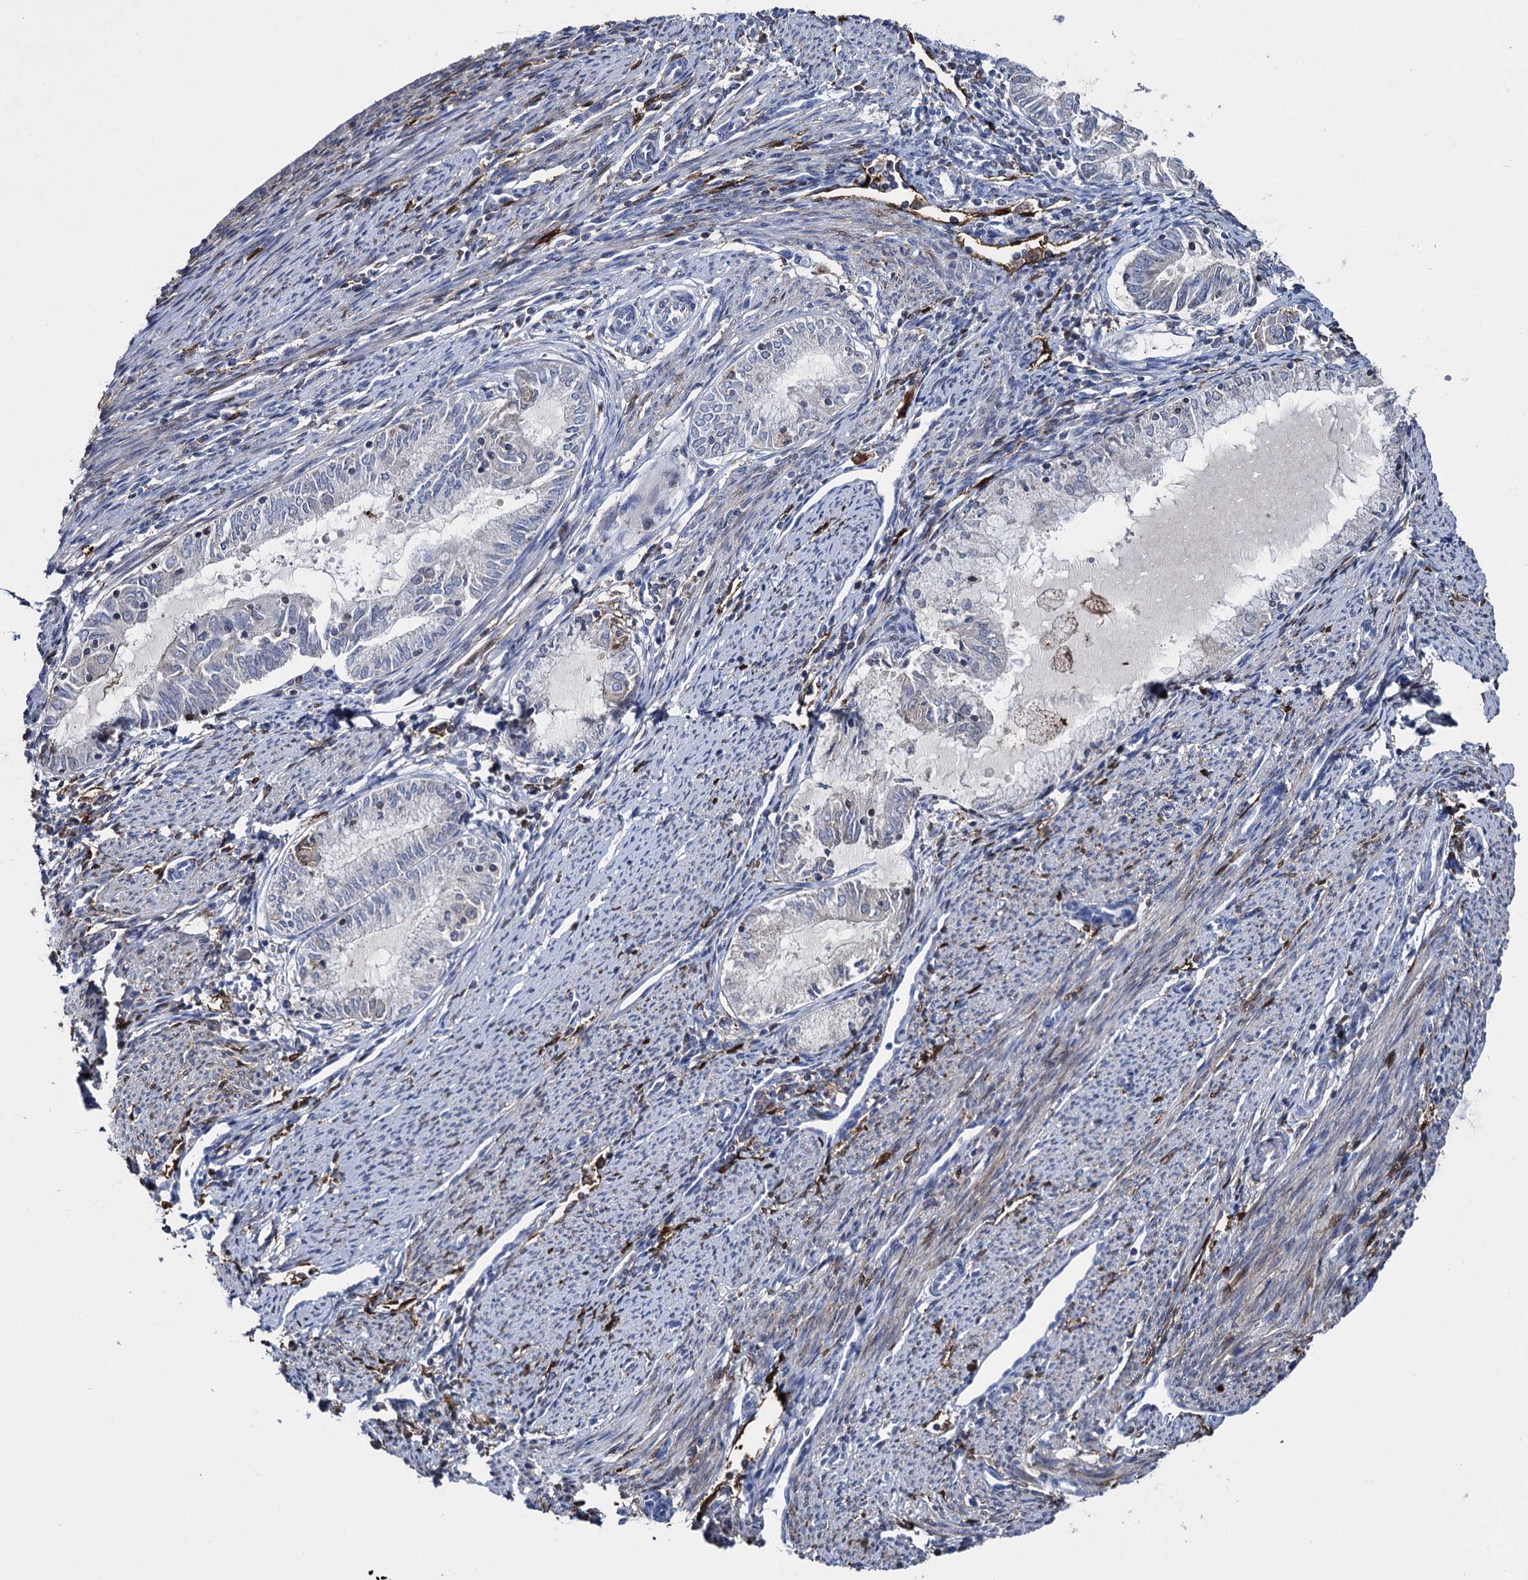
{"staining": {"intensity": "negative", "quantity": "none", "location": "none"}, "tissue": "endometrial cancer", "cell_type": "Tumor cells", "image_type": "cancer", "snomed": [{"axis": "morphology", "description": "Adenocarcinoma, NOS"}, {"axis": "topography", "description": "Endometrium"}], "caption": "Human endometrial cancer stained for a protein using immunohistochemistry shows no expression in tumor cells.", "gene": "FABP5", "patient": {"sex": "female", "age": 79}}